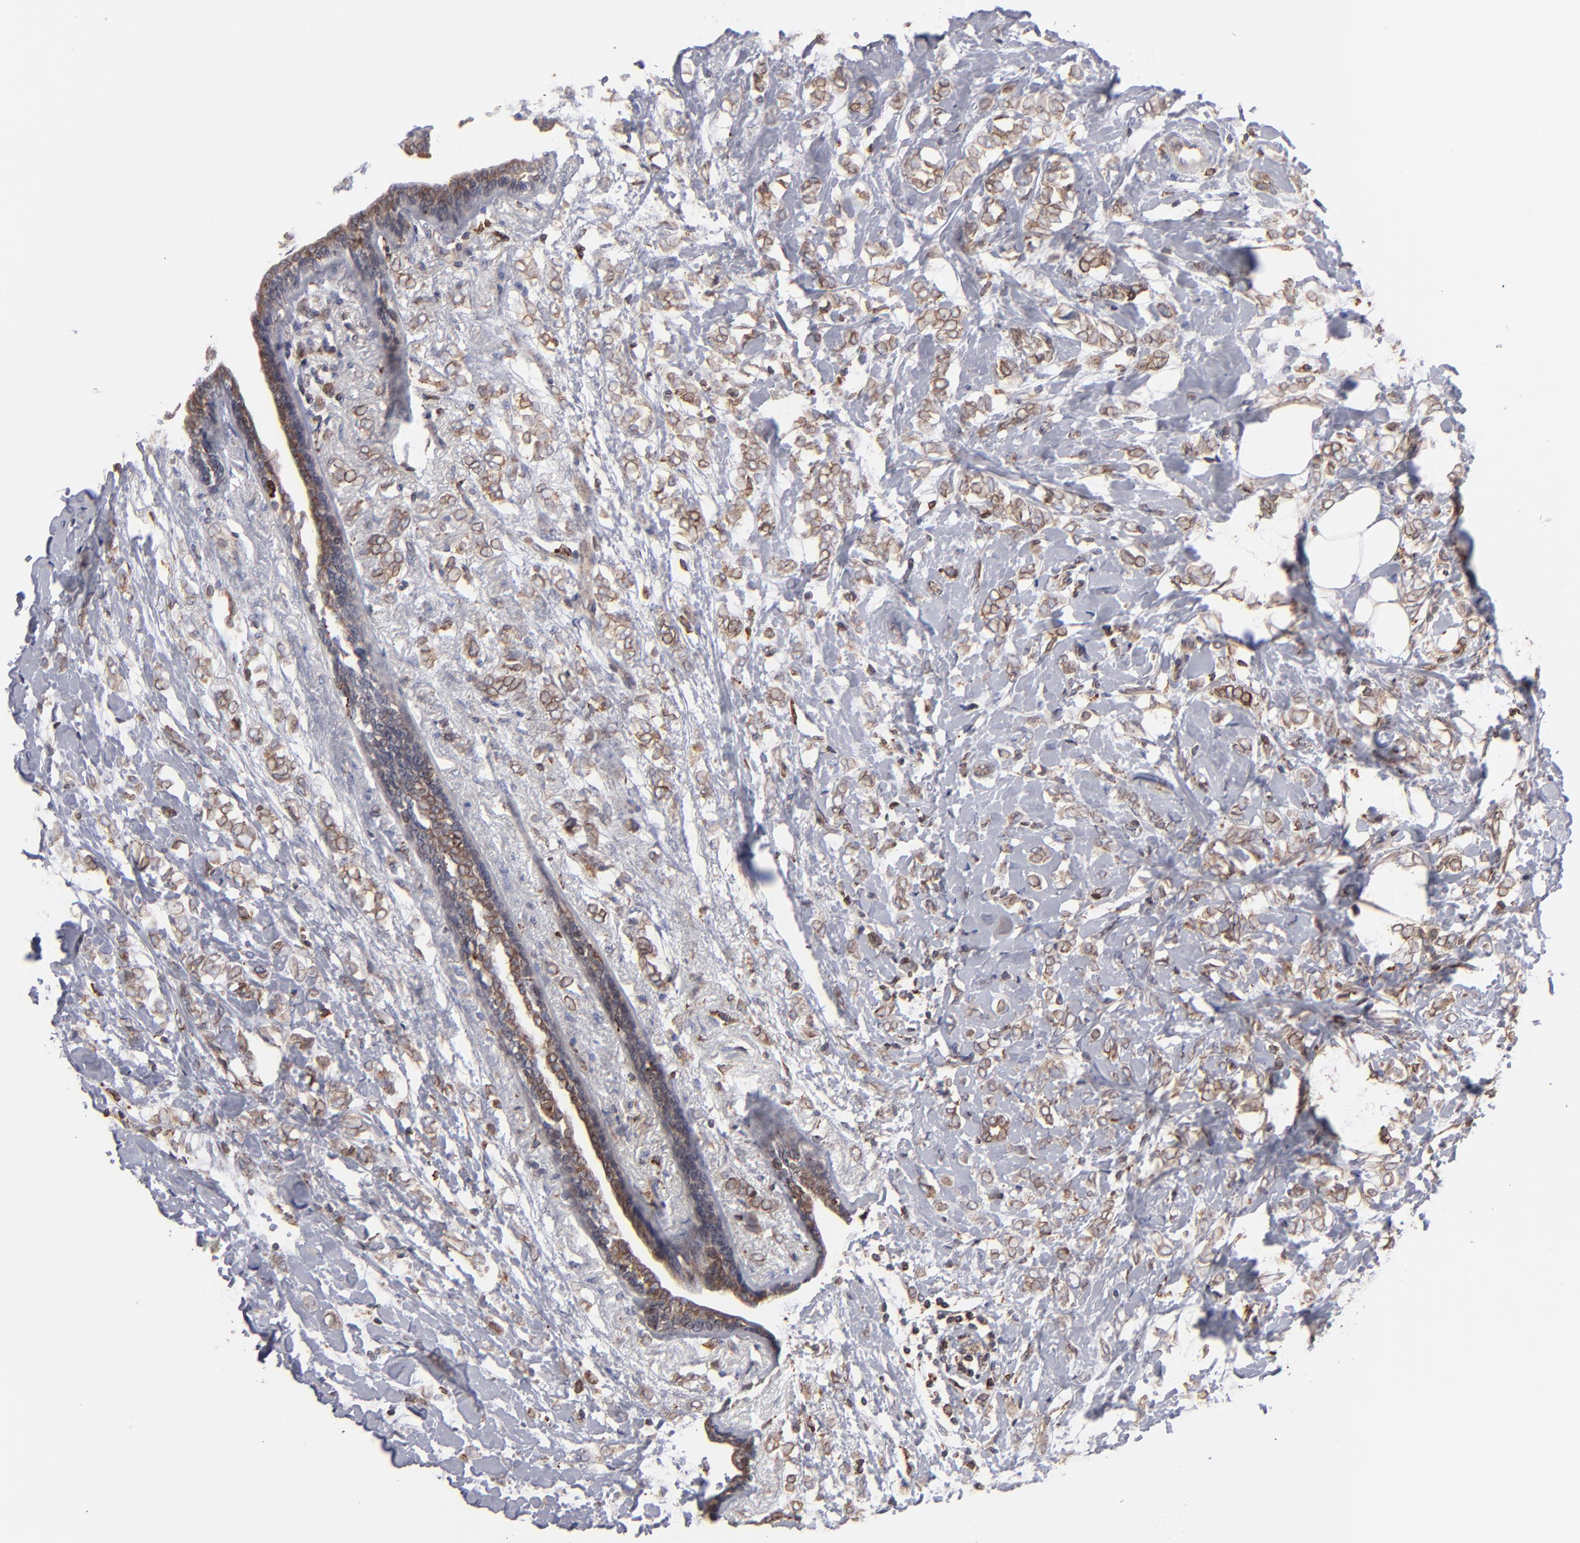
{"staining": {"intensity": "moderate", "quantity": ">75%", "location": "cytoplasmic/membranous"}, "tissue": "breast cancer", "cell_type": "Tumor cells", "image_type": "cancer", "snomed": [{"axis": "morphology", "description": "Normal tissue, NOS"}, {"axis": "morphology", "description": "Lobular carcinoma"}, {"axis": "topography", "description": "Breast"}], "caption": "Immunohistochemistry of human breast cancer exhibits medium levels of moderate cytoplasmic/membranous positivity in approximately >75% of tumor cells.", "gene": "TMX1", "patient": {"sex": "female", "age": 47}}